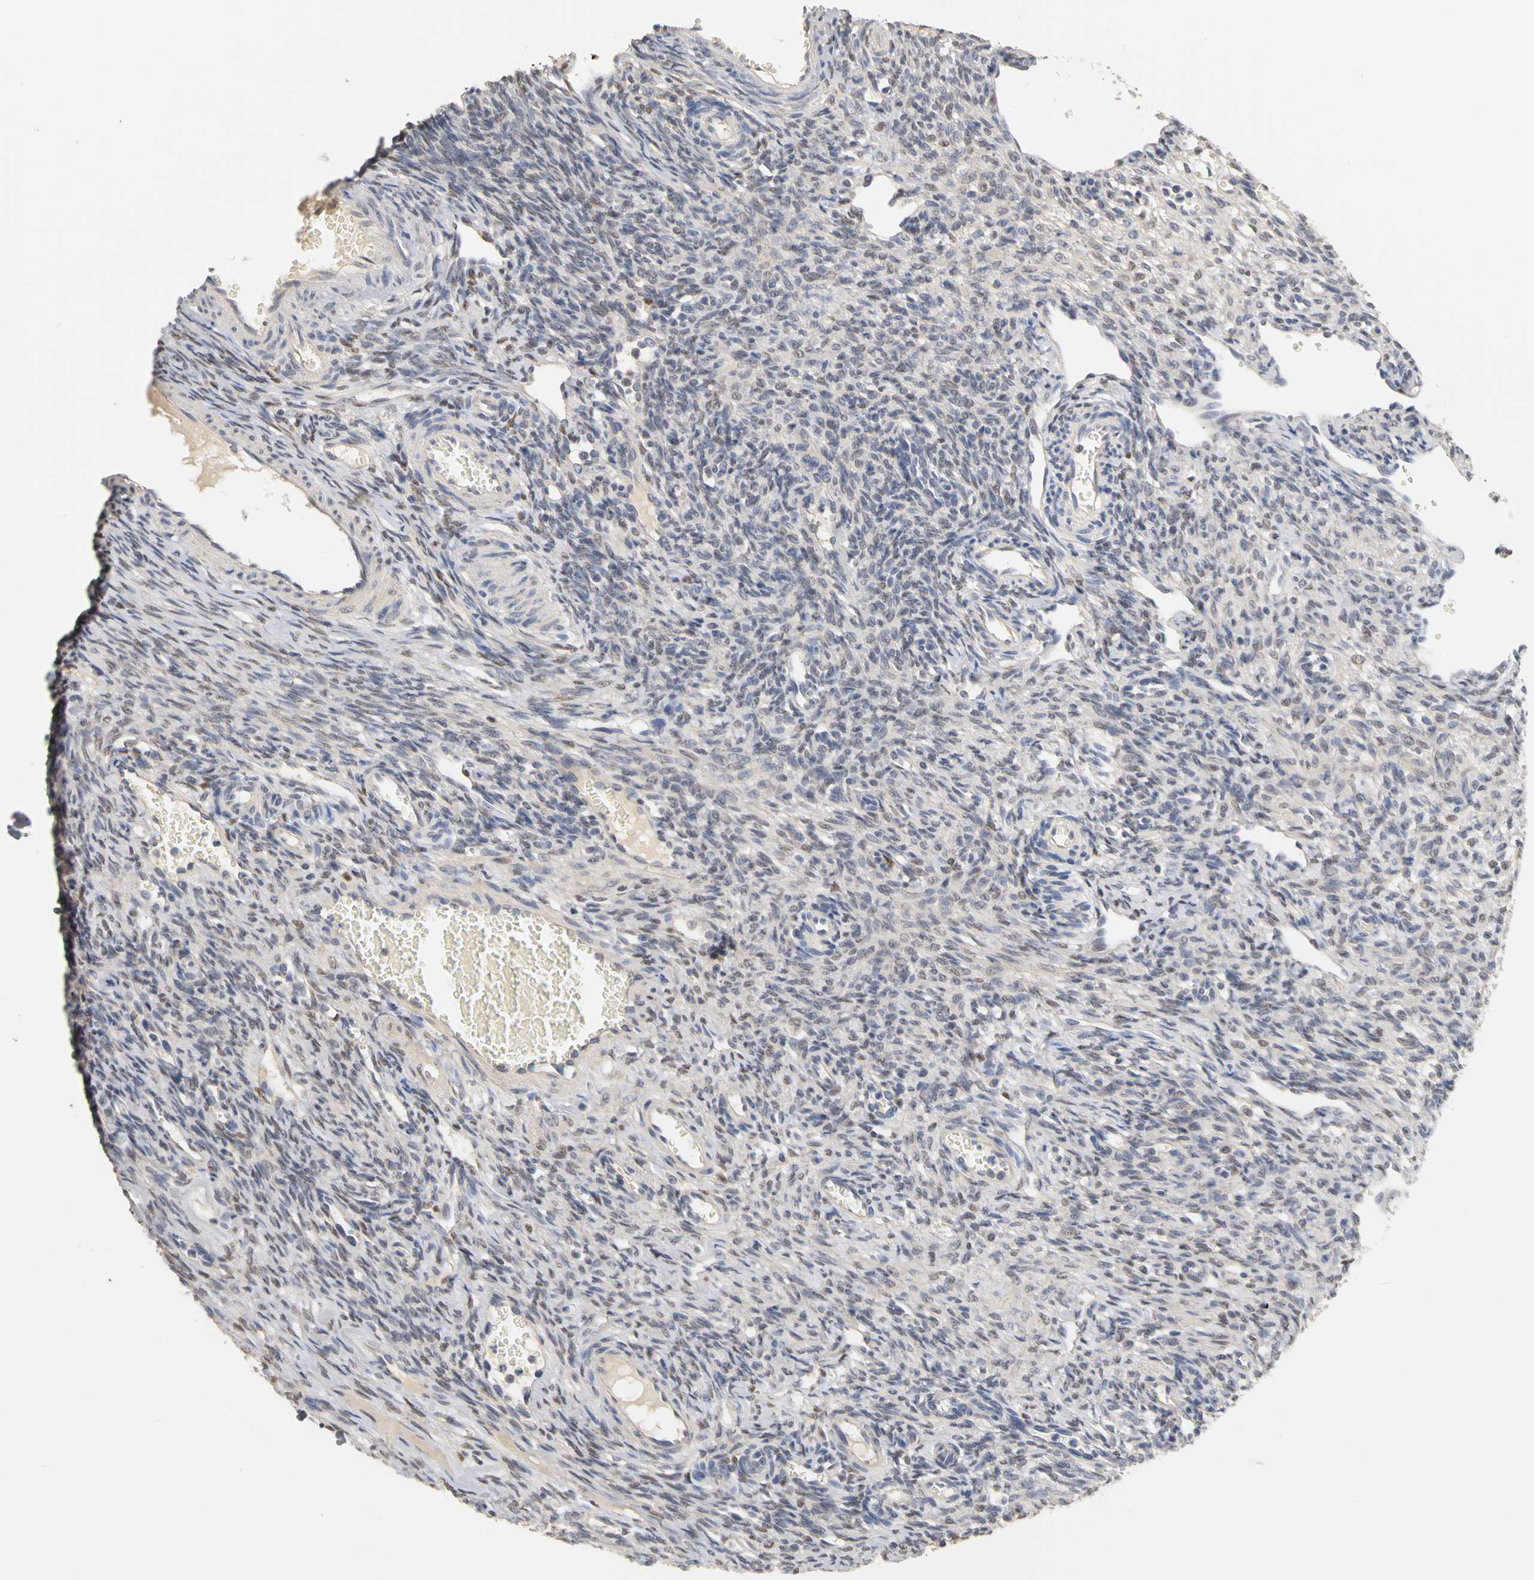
{"staining": {"intensity": "weak", "quantity": "25%-75%", "location": "nuclear"}, "tissue": "ovary", "cell_type": "Ovarian stroma cells", "image_type": "normal", "snomed": [{"axis": "morphology", "description": "Normal tissue, NOS"}, {"axis": "topography", "description": "Ovary"}], "caption": "Unremarkable ovary displays weak nuclear expression in about 25%-75% of ovarian stroma cells.", "gene": "PGR", "patient": {"sex": "female", "age": 33}}